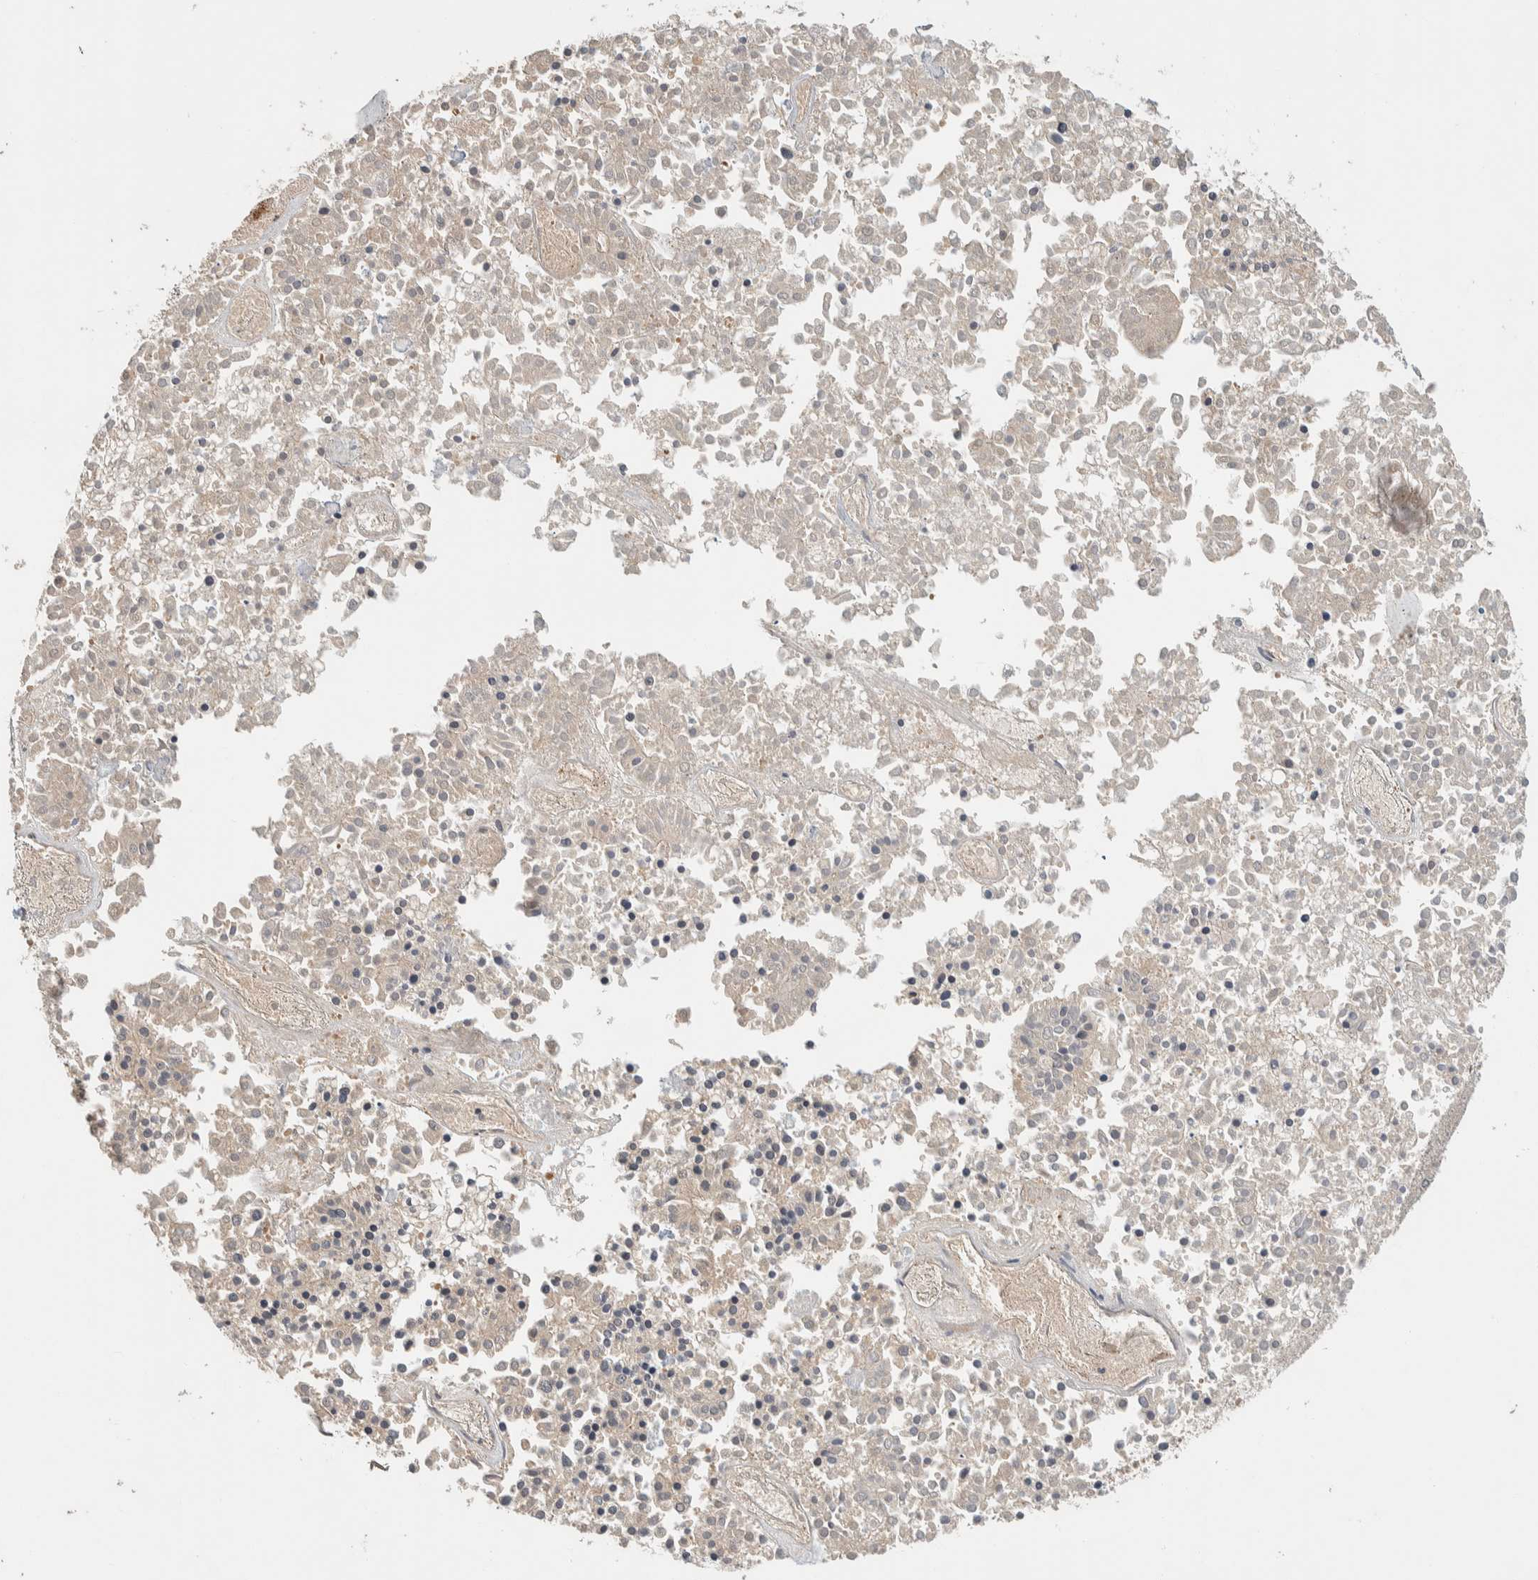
{"staining": {"intensity": "negative", "quantity": "none", "location": "none"}, "tissue": "pancreatic cancer", "cell_type": "Tumor cells", "image_type": "cancer", "snomed": [{"axis": "morphology", "description": "Adenocarcinoma, NOS"}, {"axis": "topography", "description": "Pancreas"}], "caption": "Tumor cells are negative for protein expression in human pancreatic cancer (adenocarcinoma).", "gene": "ADSS2", "patient": {"sex": "male", "age": 50}}